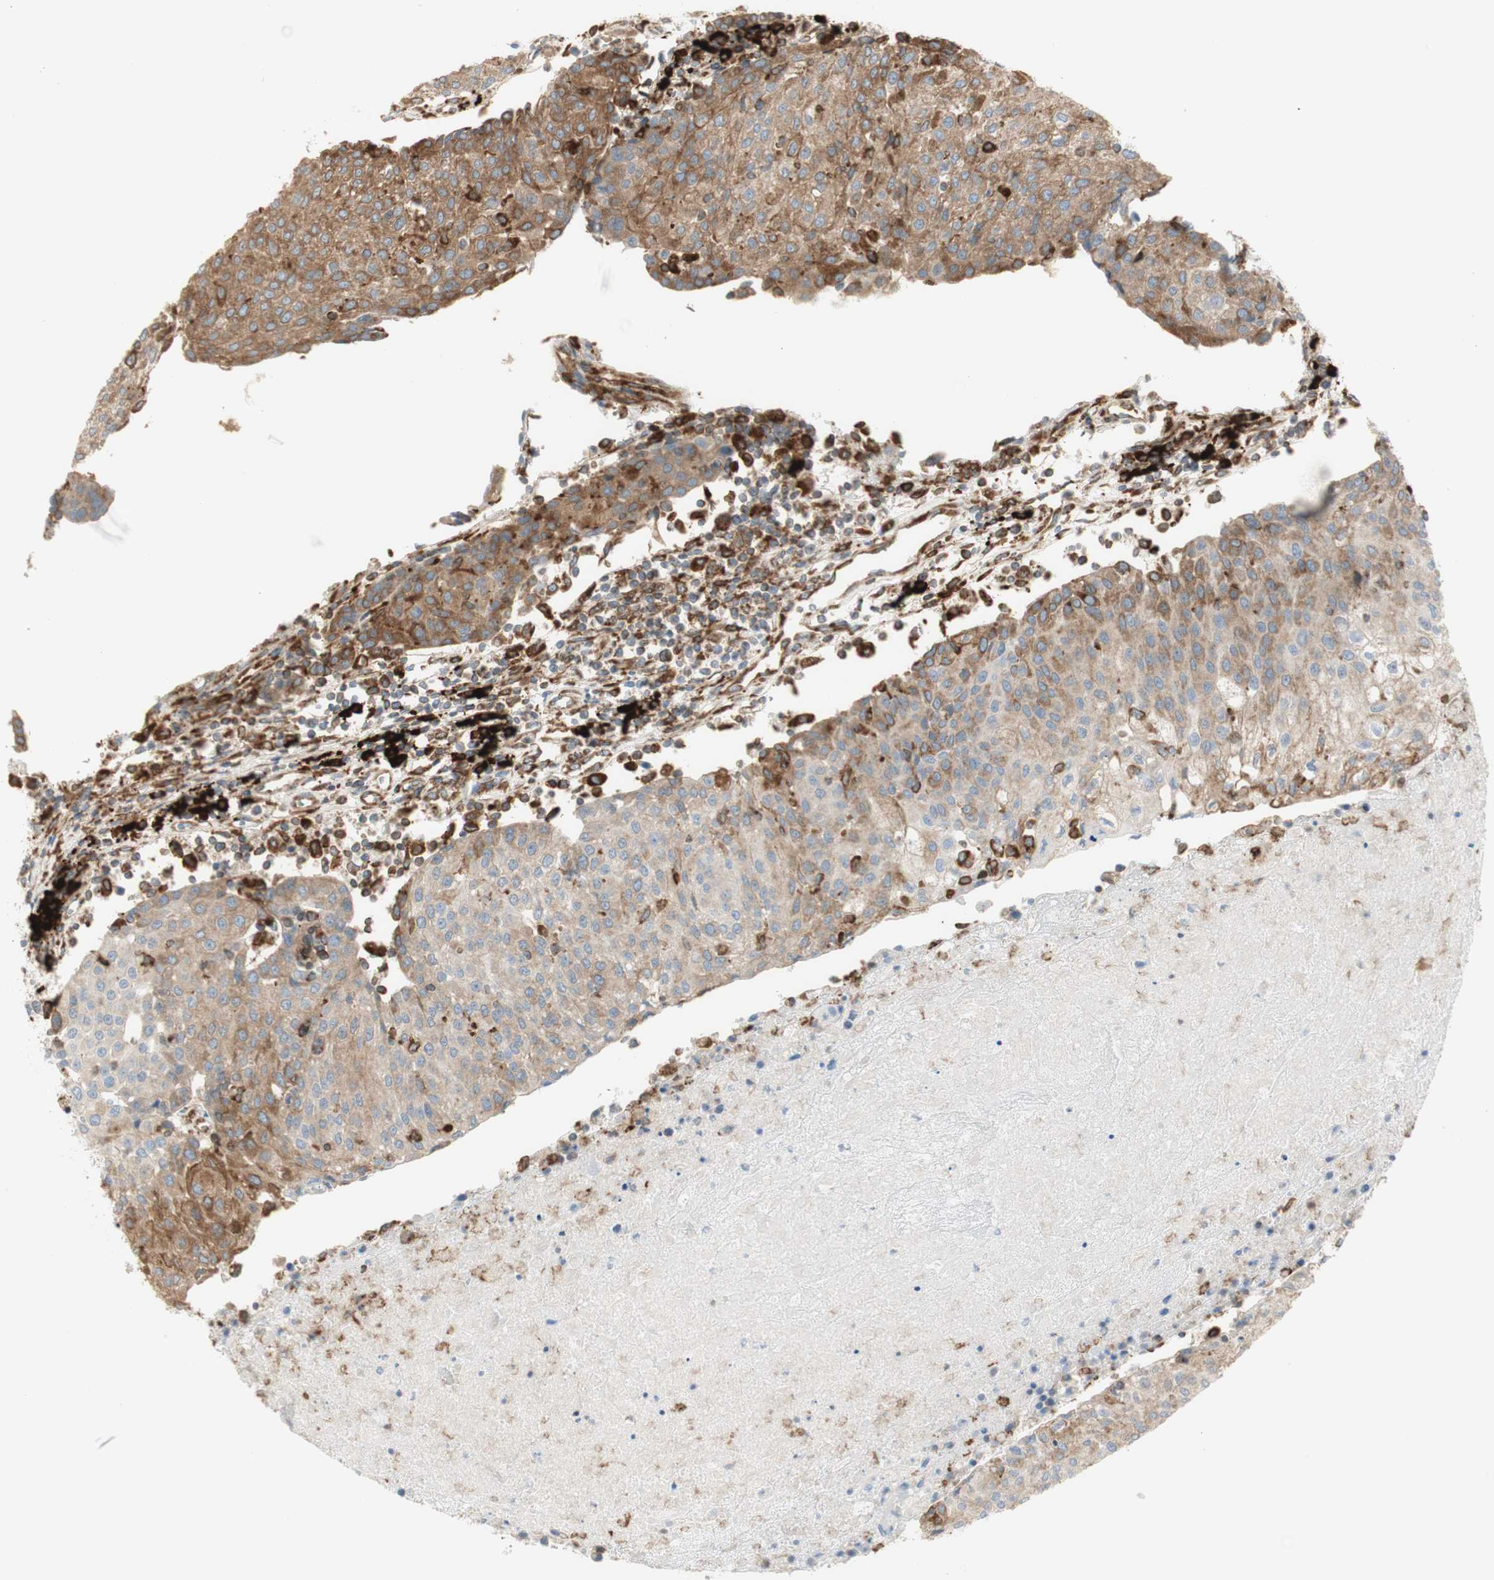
{"staining": {"intensity": "moderate", "quantity": ">75%", "location": "cytoplasmic/membranous"}, "tissue": "urothelial cancer", "cell_type": "Tumor cells", "image_type": "cancer", "snomed": [{"axis": "morphology", "description": "Urothelial carcinoma, High grade"}, {"axis": "topography", "description": "Urinary bladder"}], "caption": "Urothelial cancer was stained to show a protein in brown. There is medium levels of moderate cytoplasmic/membranous positivity in approximately >75% of tumor cells.", "gene": "MANF", "patient": {"sex": "female", "age": 85}}